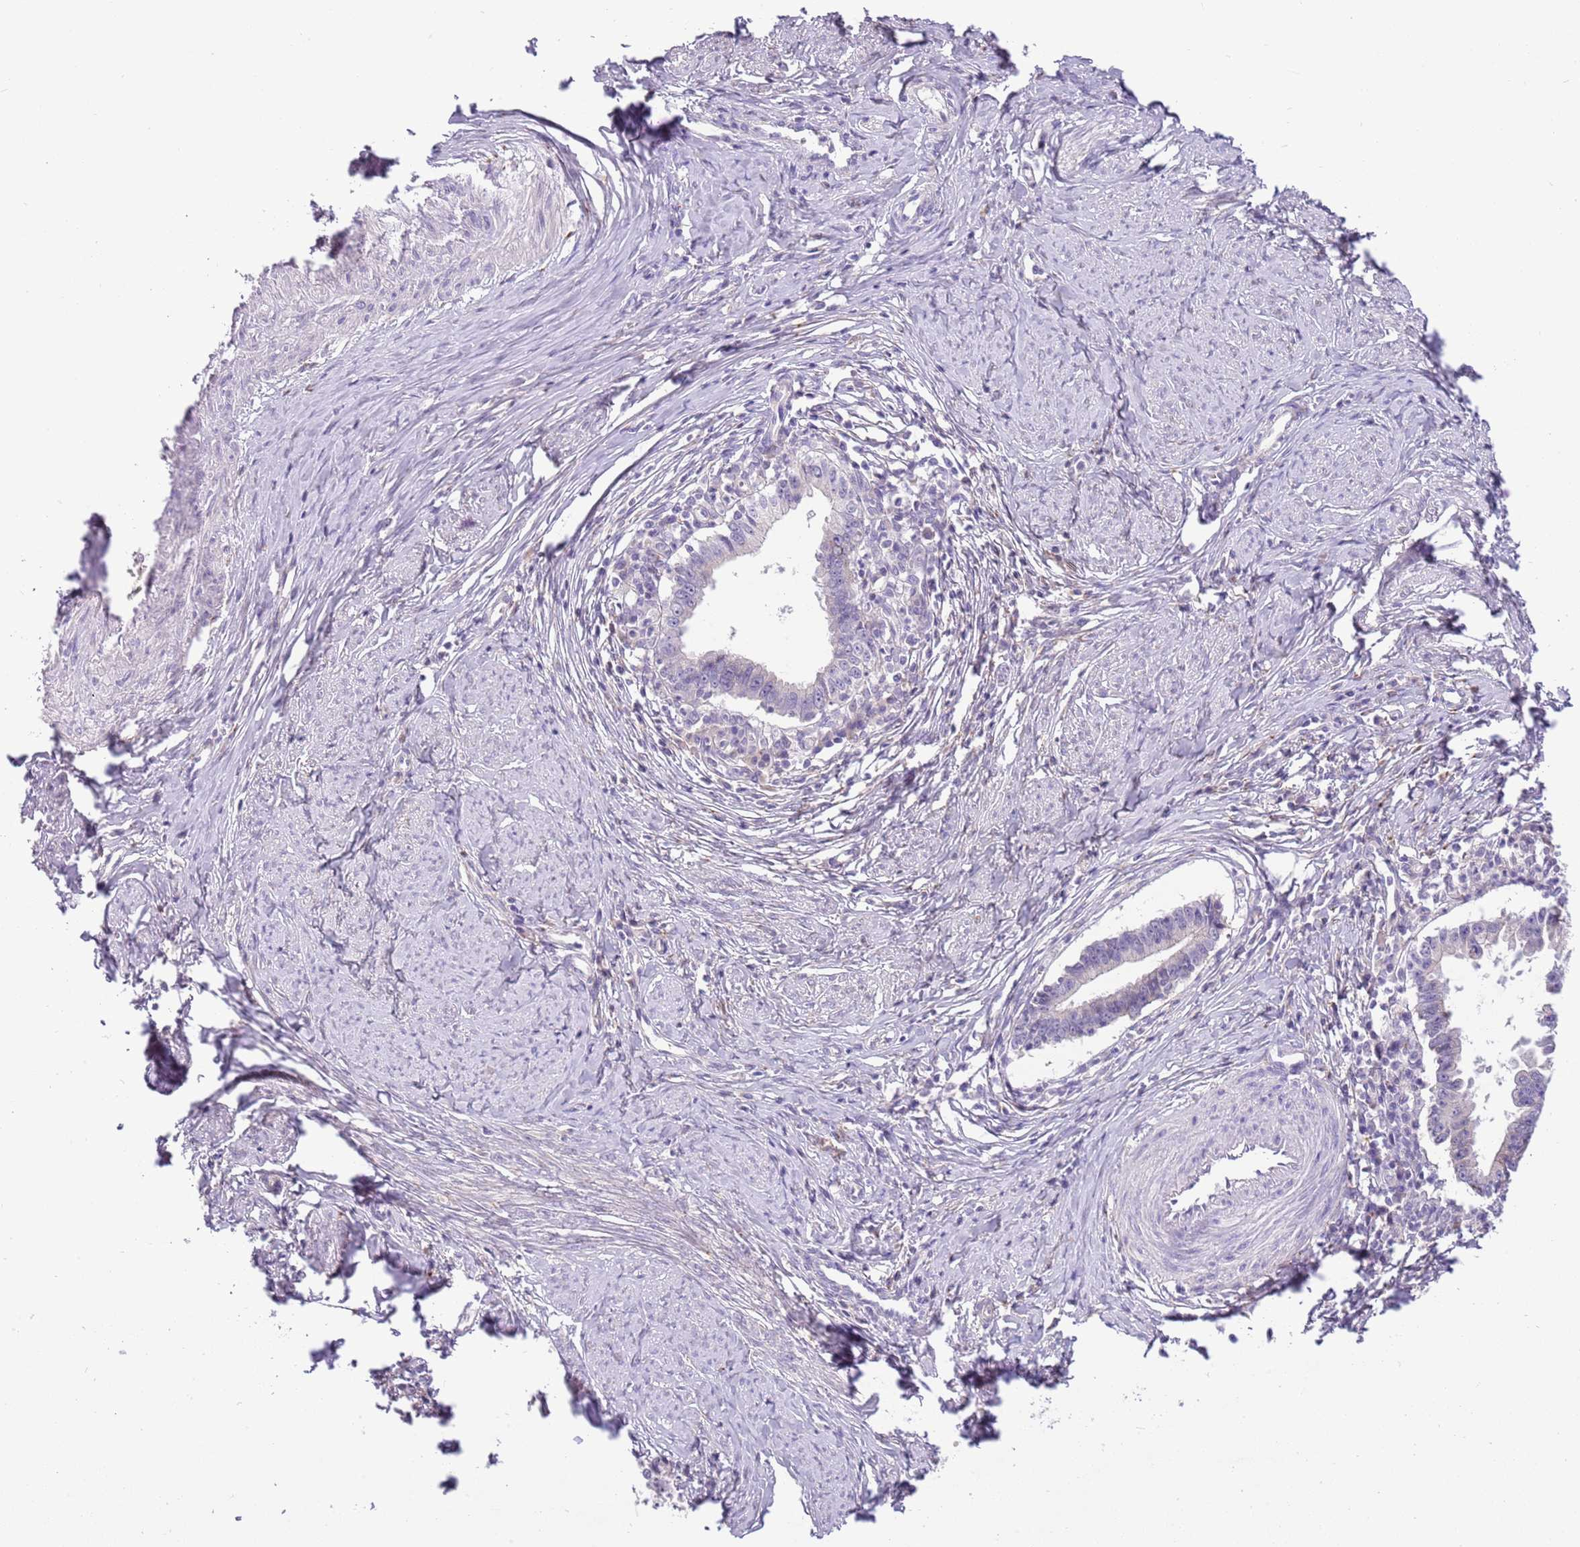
{"staining": {"intensity": "negative", "quantity": "none", "location": "none"}, "tissue": "cervical cancer", "cell_type": "Tumor cells", "image_type": "cancer", "snomed": [{"axis": "morphology", "description": "Adenocarcinoma, NOS"}, {"axis": "topography", "description": "Cervix"}], "caption": "Immunohistochemistry image of neoplastic tissue: human cervical cancer stained with DAB exhibits no significant protein staining in tumor cells.", "gene": "CFAP73", "patient": {"sex": "female", "age": 36}}